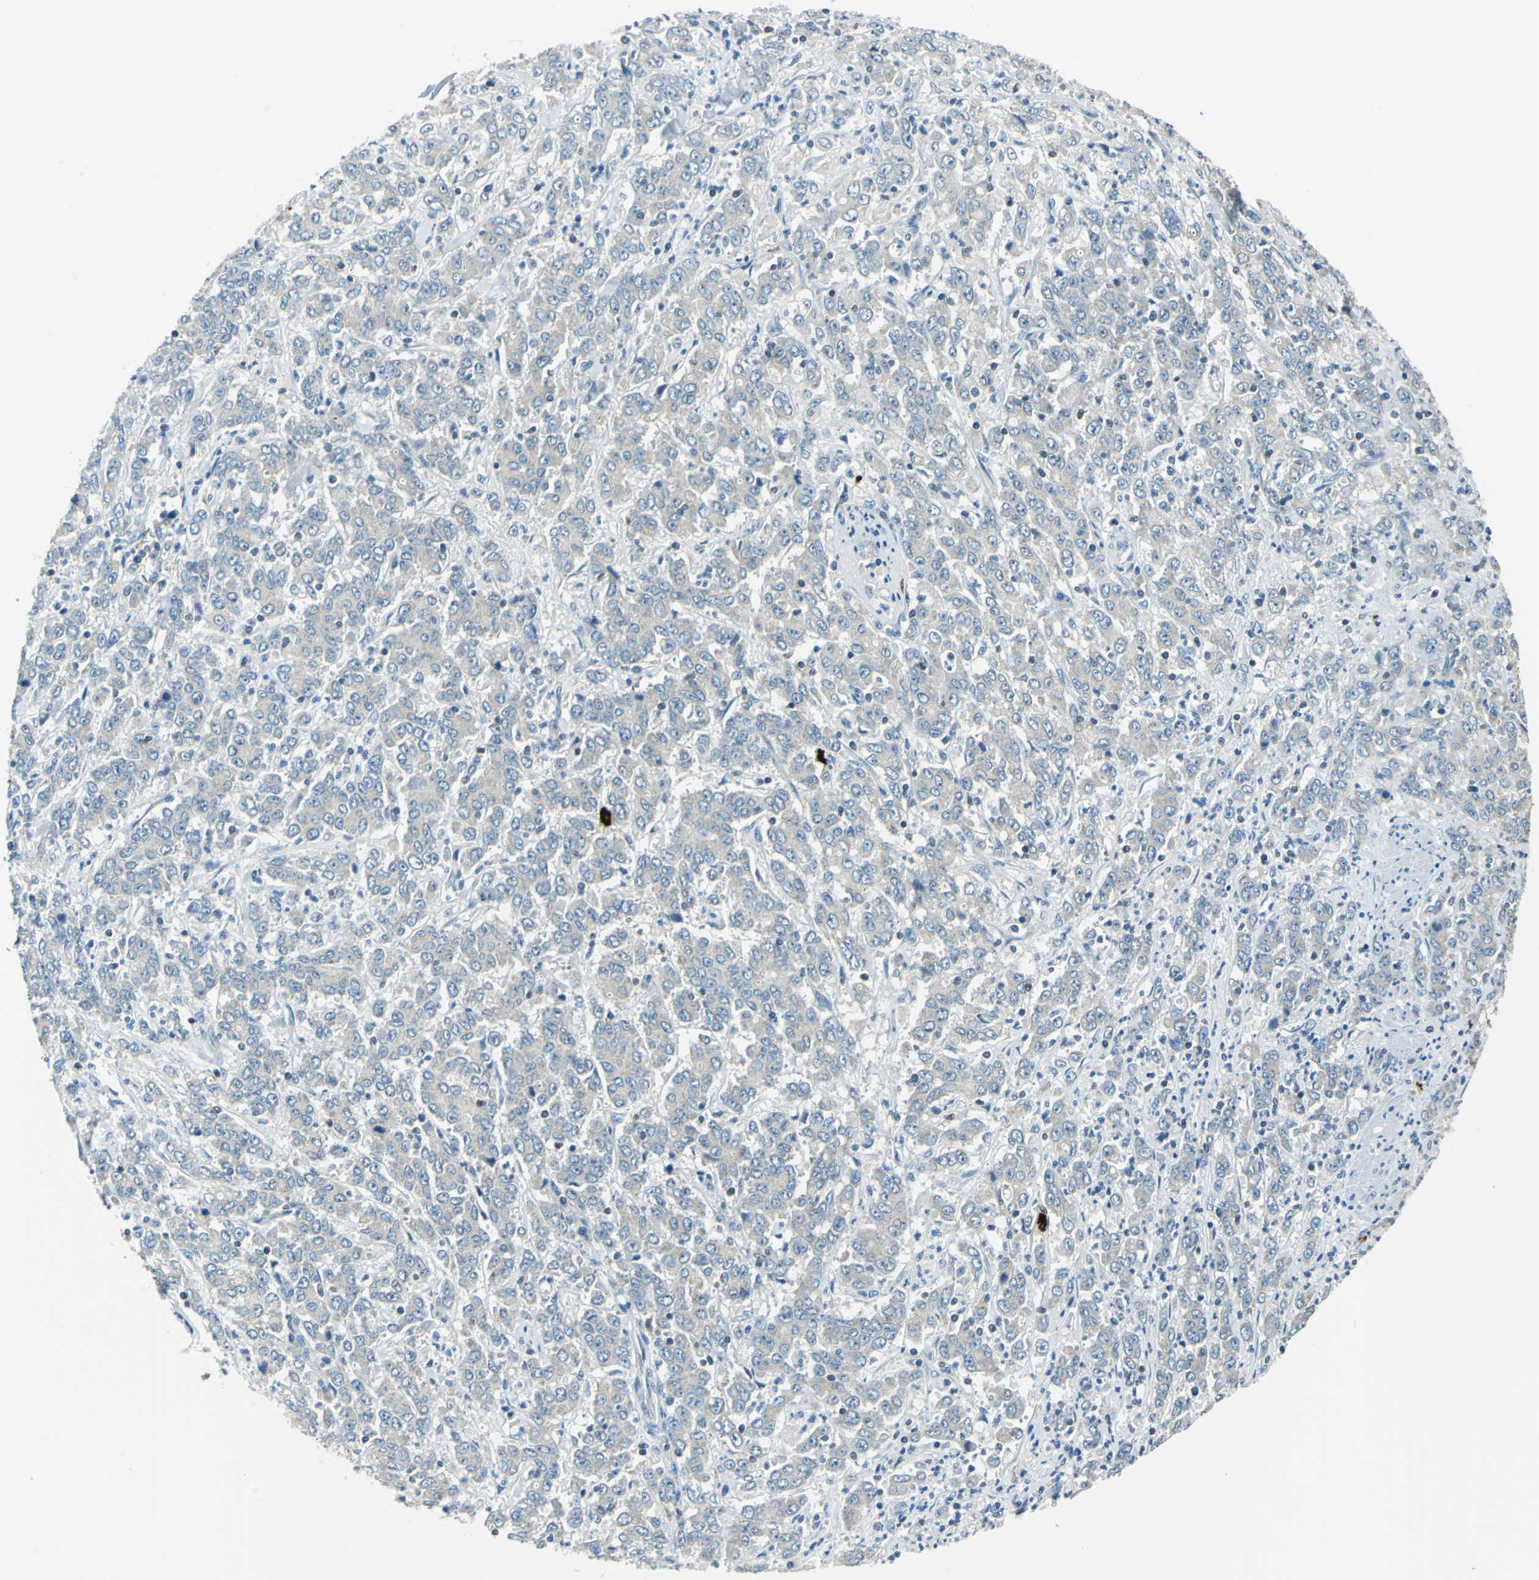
{"staining": {"intensity": "weak", "quantity": "25%-75%", "location": "cytoplasmic/membranous"}, "tissue": "stomach cancer", "cell_type": "Tumor cells", "image_type": "cancer", "snomed": [{"axis": "morphology", "description": "Adenocarcinoma, NOS"}, {"axis": "topography", "description": "Stomach, lower"}], "caption": "A brown stain shows weak cytoplasmic/membranous positivity of a protein in adenocarcinoma (stomach) tumor cells.", "gene": "CPA3", "patient": {"sex": "female", "age": 71}}